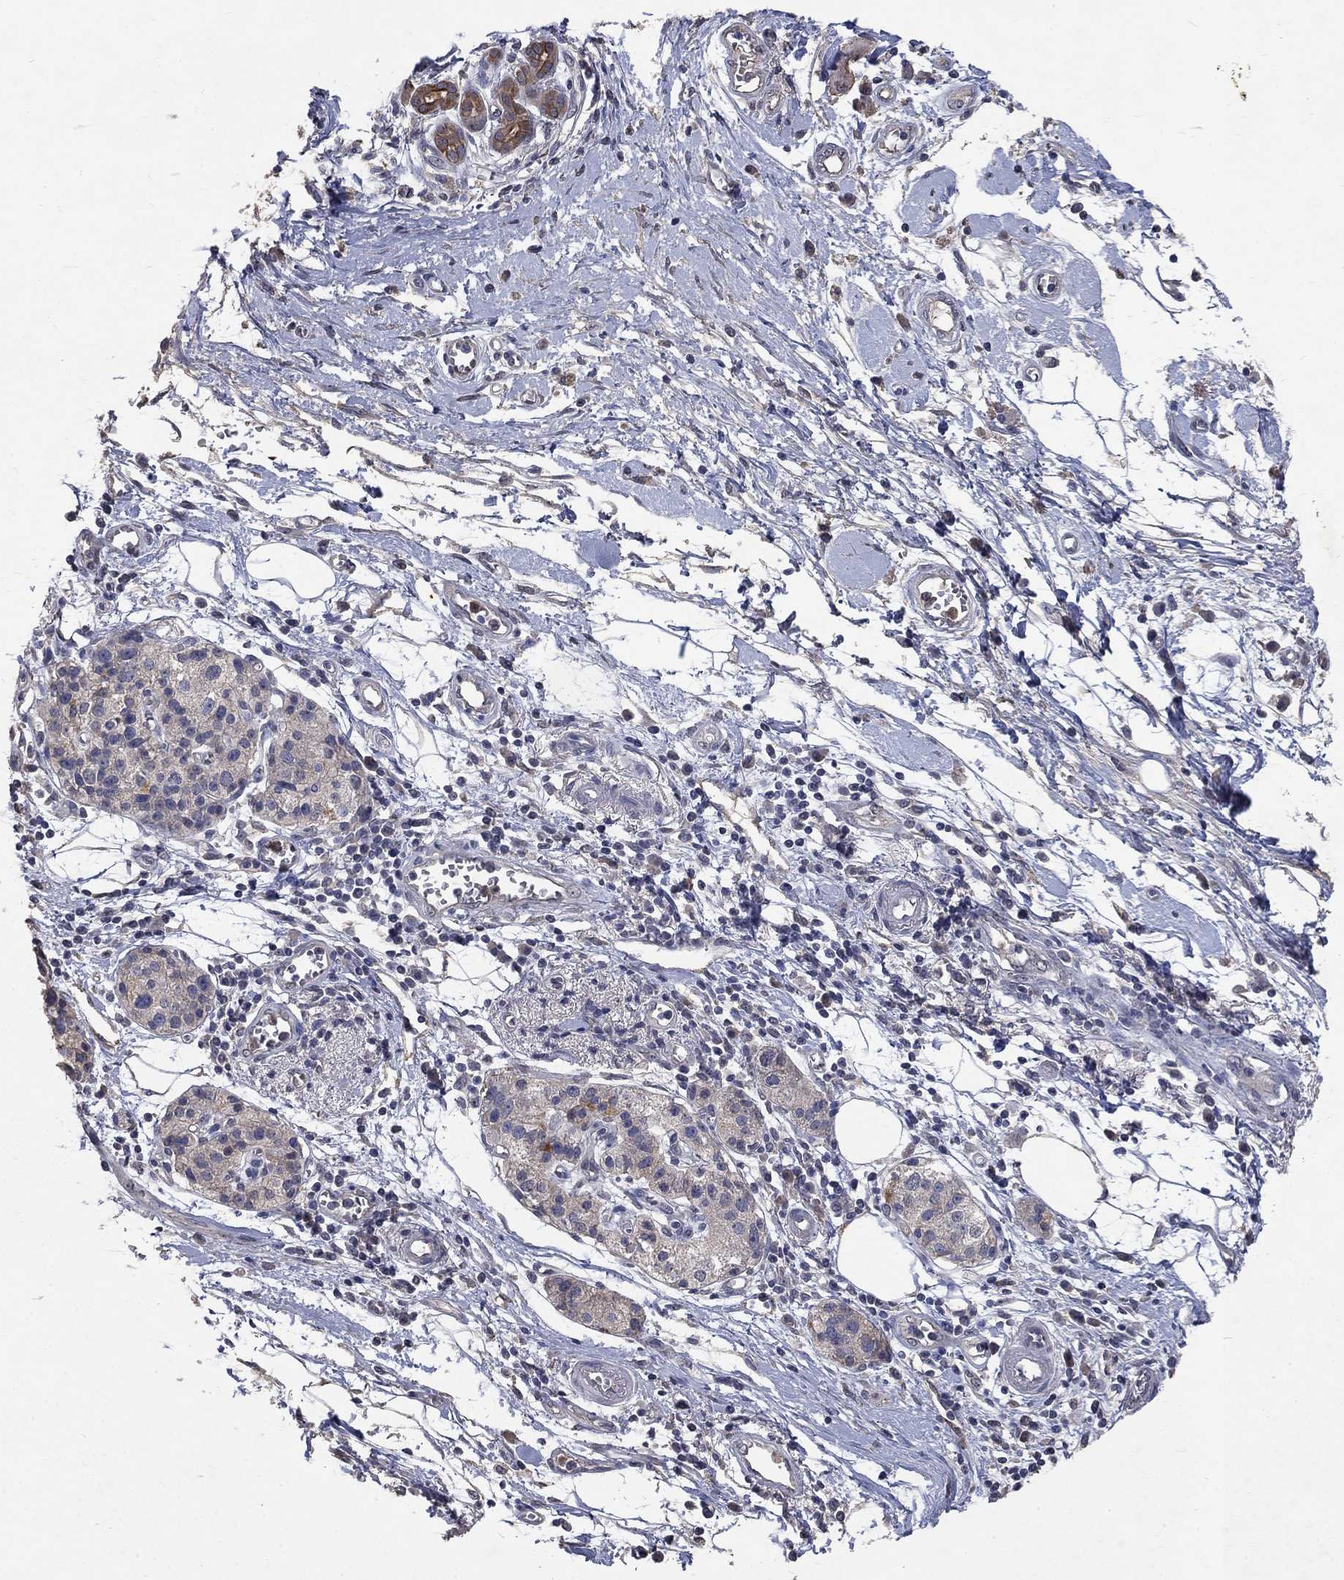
{"staining": {"intensity": "moderate", "quantity": "25%-75%", "location": "cytoplasmic/membranous"}, "tissue": "pancreatic cancer", "cell_type": "Tumor cells", "image_type": "cancer", "snomed": [{"axis": "morphology", "description": "Adenocarcinoma, NOS"}, {"axis": "topography", "description": "Pancreas"}], "caption": "A micrograph of pancreatic adenocarcinoma stained for a protein reveals moderate cytoplasmic/membranous brown staining in tumor cells.", "gene": "CHST5", "patient": {"sex": "male", "age": 72}}